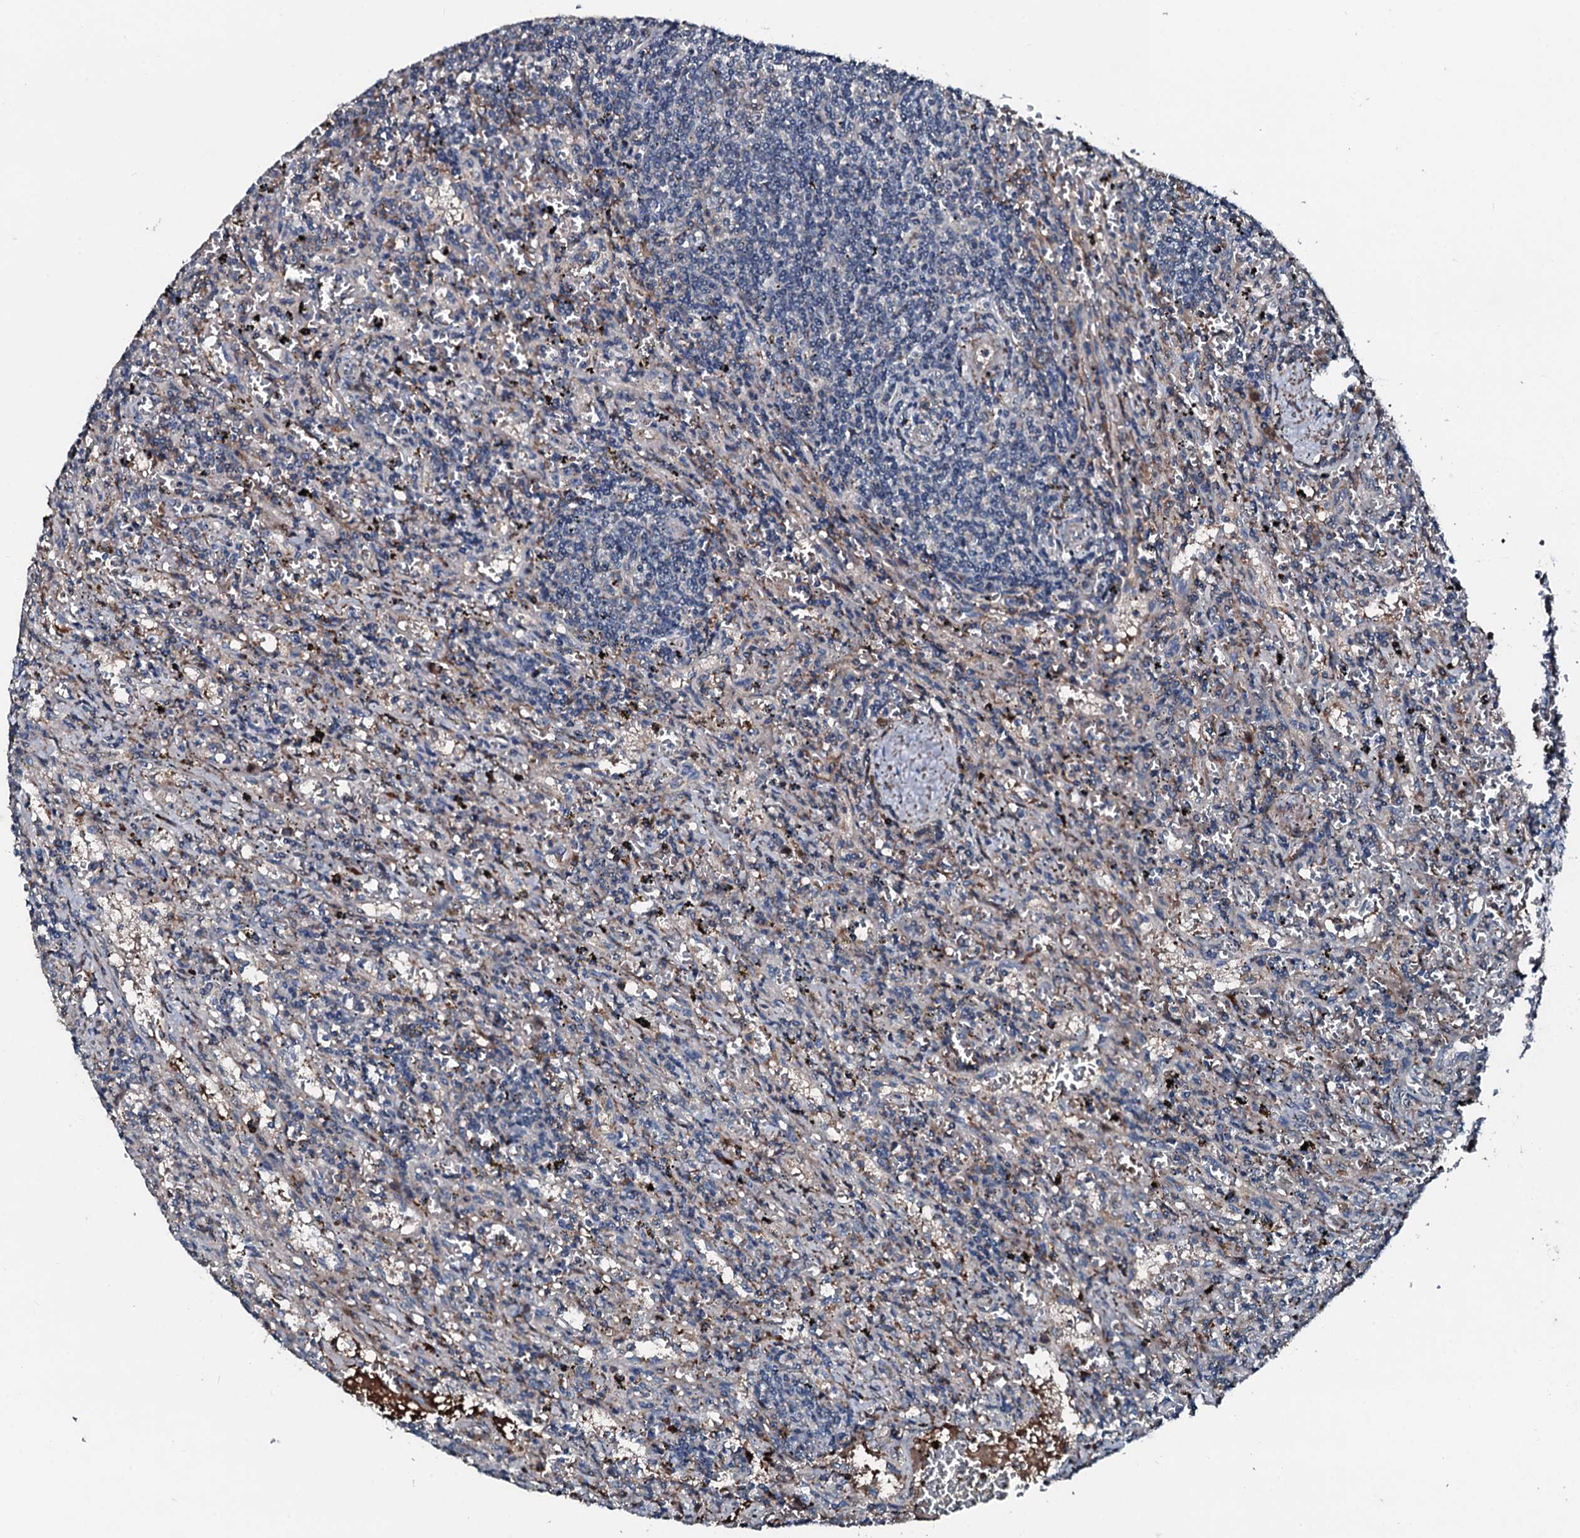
{"staining": {"intensity": "negative", "quantity": "none", "location": "none"}, "tissue": "lymphoma", "cell_type": "Tumor cells", "image_type": "cancer", "snomed": [{"axis": "morphology", "description": "Malignant lymphoma, non-Hodgkin's type, Low grade"}, {"axis": "topography", "description": "Spleen"}], "caption": "Immunohistochemical staining of human lymphoma demonstrates no significant staining in tumor cells.", "gene": "AARS1", "patient": {"sex": "male", "age": 76}}